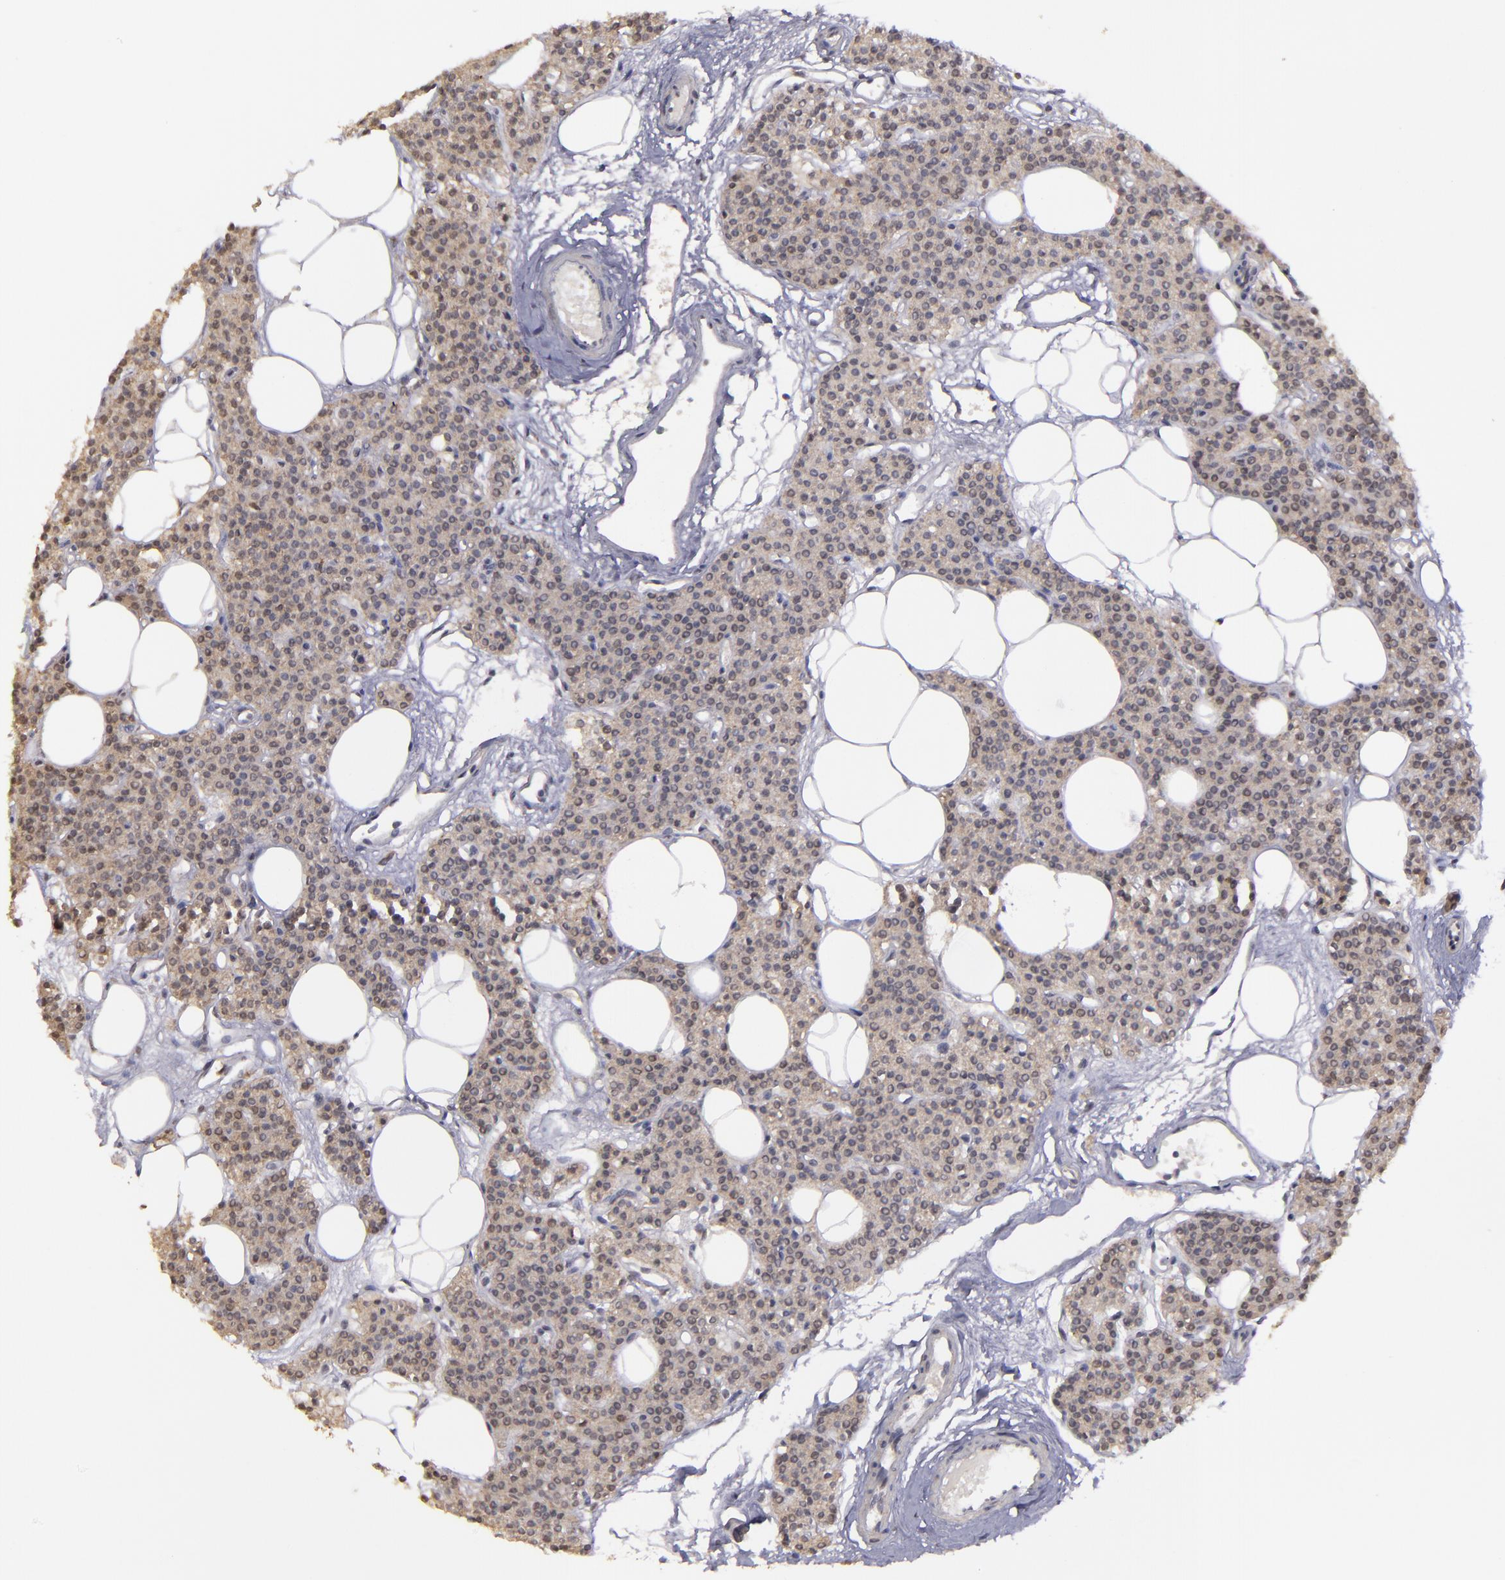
{"staining": {"intensity": "weak", "quantity": "25%-75%", "location": "cytoplasmic/membranous,nuclear"}, "tissue": "parathyroid gland", "cell_type": "Glandular cells", "image_type": "normal", "snomed": [{"axis": "morphology", "description": "Normal tissue, NOS"}, {"axis": "topography", "description": "Parathyroid gland"}], "caption": "Immunohistochemistry (IHC) micrograph of unremarkable parathyroid gland stained for a protein (brown), which exhibits low levels of weak cytoplasmic/membranous,nuclear expression in approximately 25%-75% of glandular cells.", "gene": "SIPA1L1", "patient": {"sex": "male", "age": 24}}